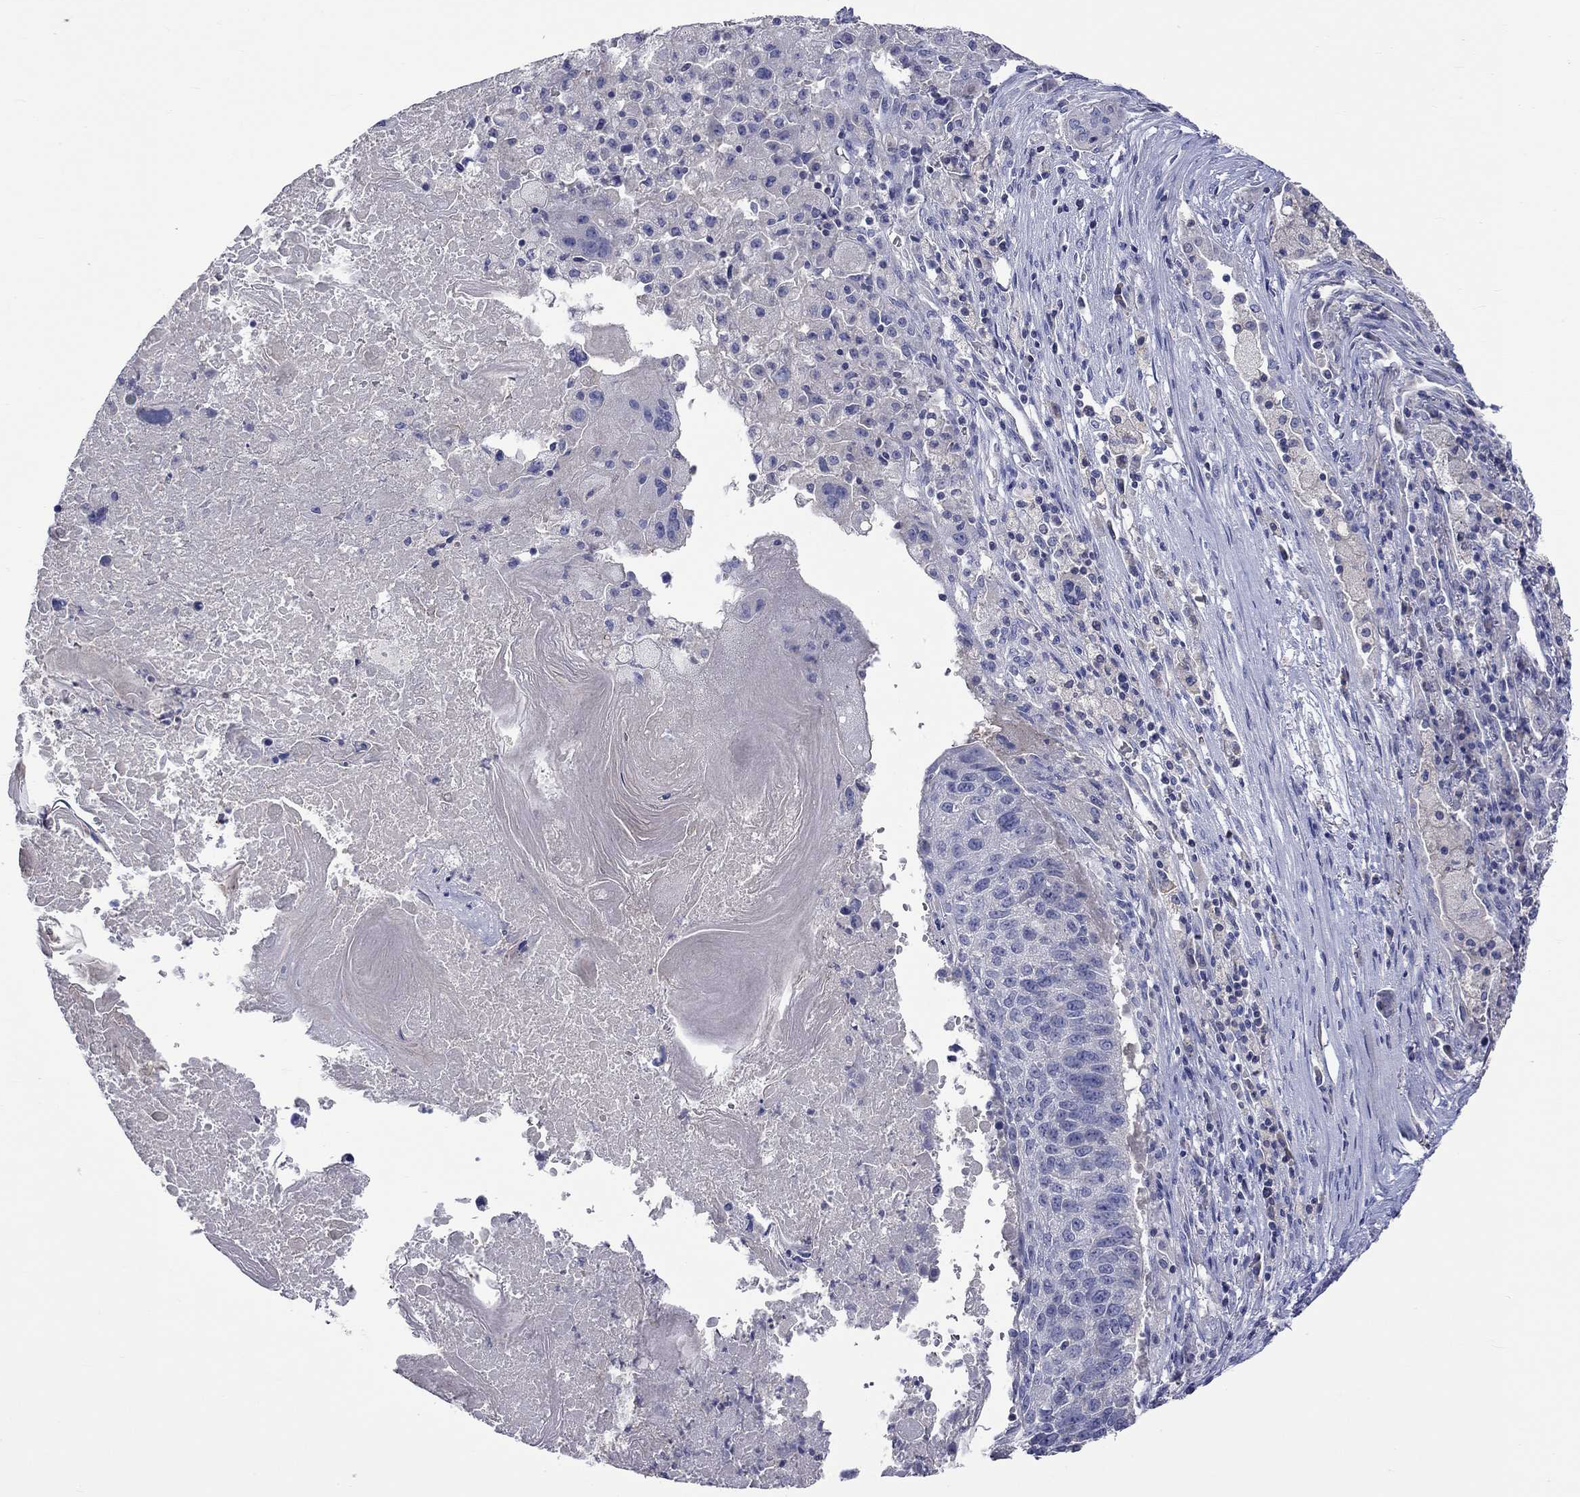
{"staining": {"intensity": "negative", "quantity": "none", "location": "none"}, "tissue": "lung cancer", "cell_type": "Tumor cells", "image_type": "cancer", "snomed": [{"axis": "morphology", "description": "Squamous cell carcinoma, NOS"}, {"axis": "topography", "description": "Lung"}], "caption": "Immunohistochemistry (IHC) histopathology image of neoplastic tissue: squamous cell carcinoma (lung) stained with DAB displays no significant protein staining in tumor cells. The staining is performed using DAB brown chromogen with nuclei counter-stained in using hematoxylin.", "gene": "LRFN4", "patient": {"sex": "male", "age": 73}}